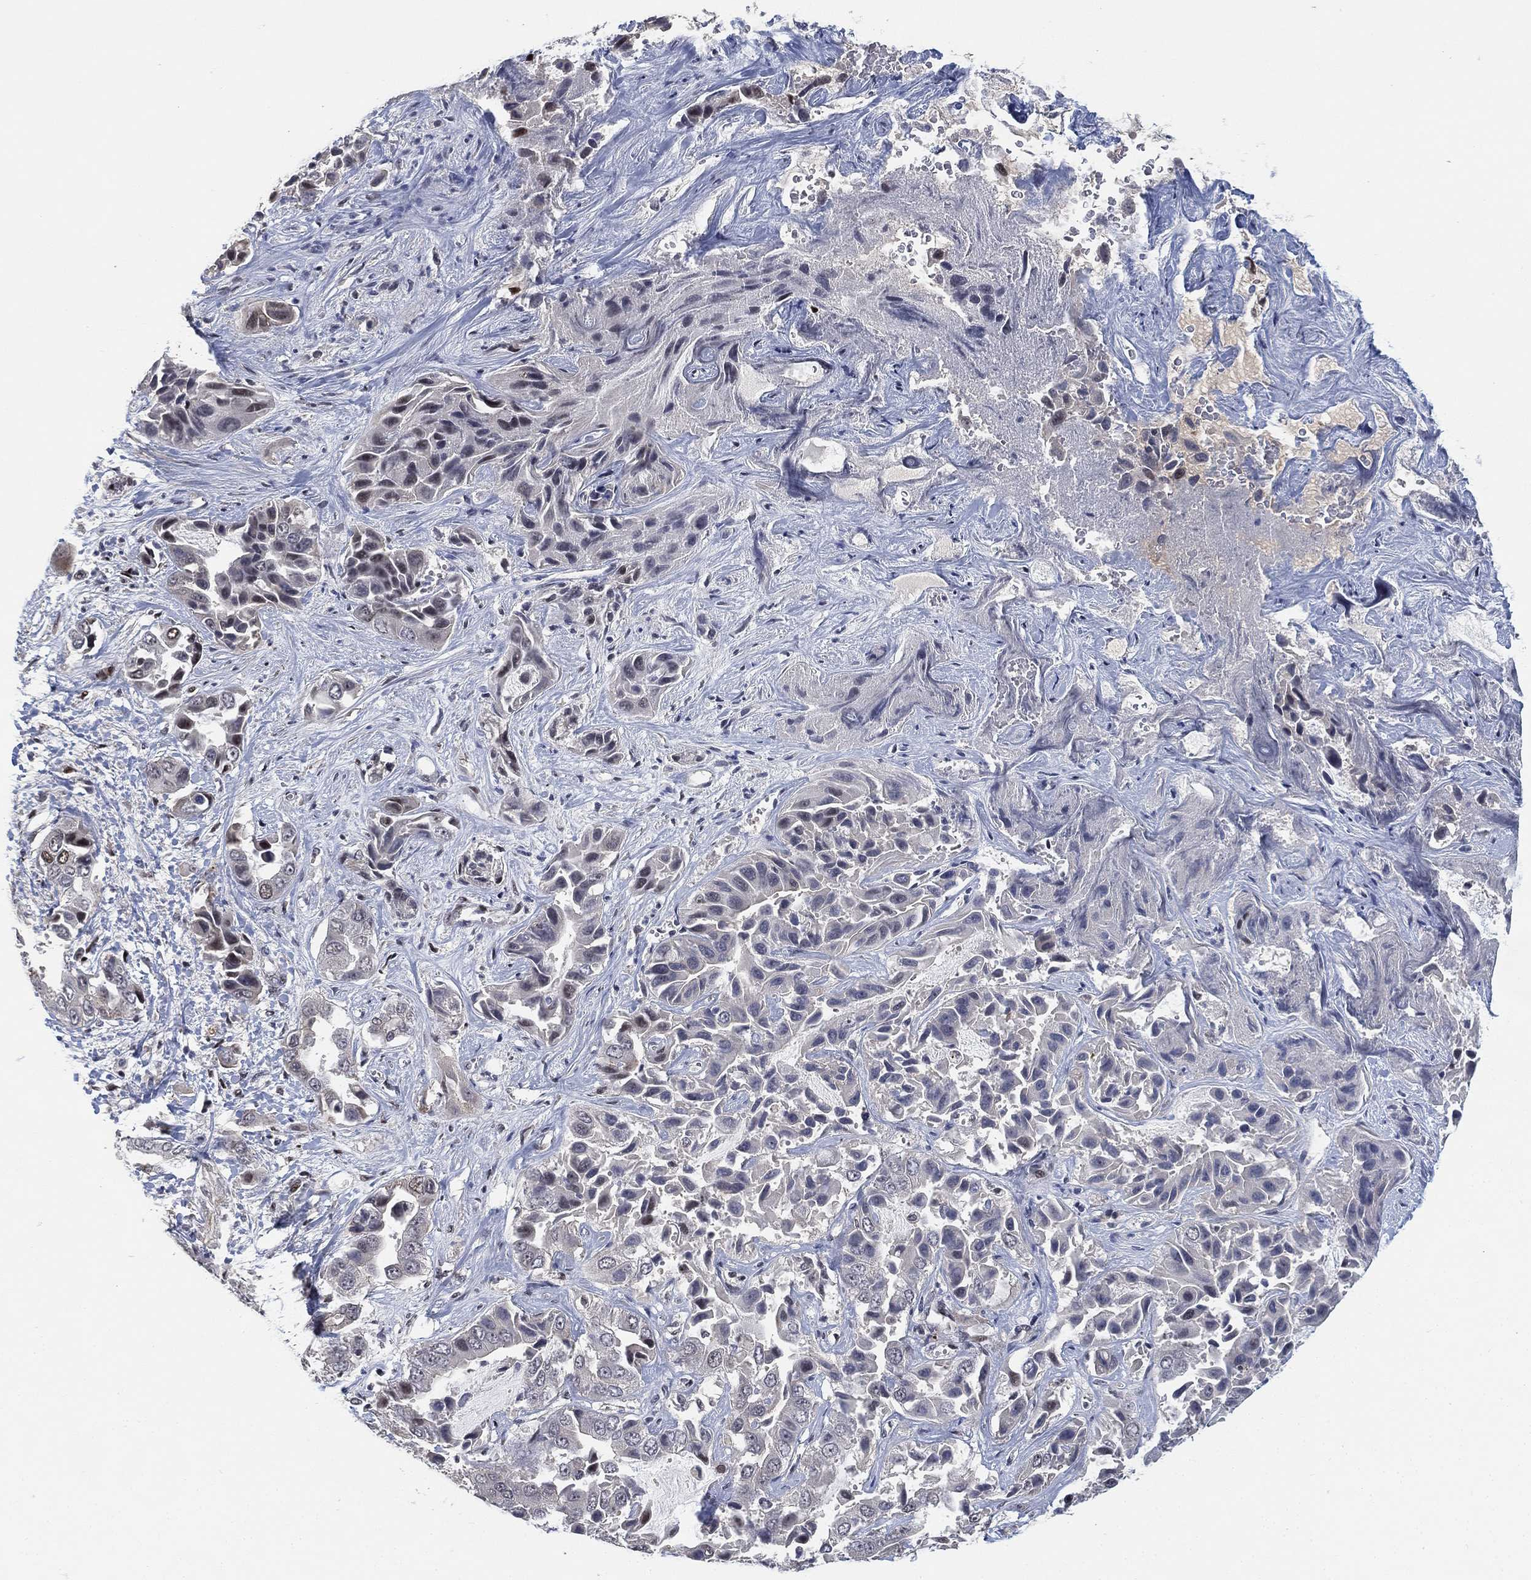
{"staining": {"intensity": "moderate", "quantity": "25%-75%", "location": "nuclear"}, "tissue": "liver cancer", "cell_type": "Tumor cells", "image_type": "cancer", "snomed": [{"axis": "morphology", "description": "Cholangiocarcinoma"}, {"axis": "topography", "description": "Liver"}], "caption": "A histopathology image showing moderate nuclear staining in about 25%-75% of tumor cells in cholangiocarcinoma (liver), as visualized by brown immunohistochemical staining.", "gene": "ZSCAN30", "patient": {"sex": "female", "age": 52}}